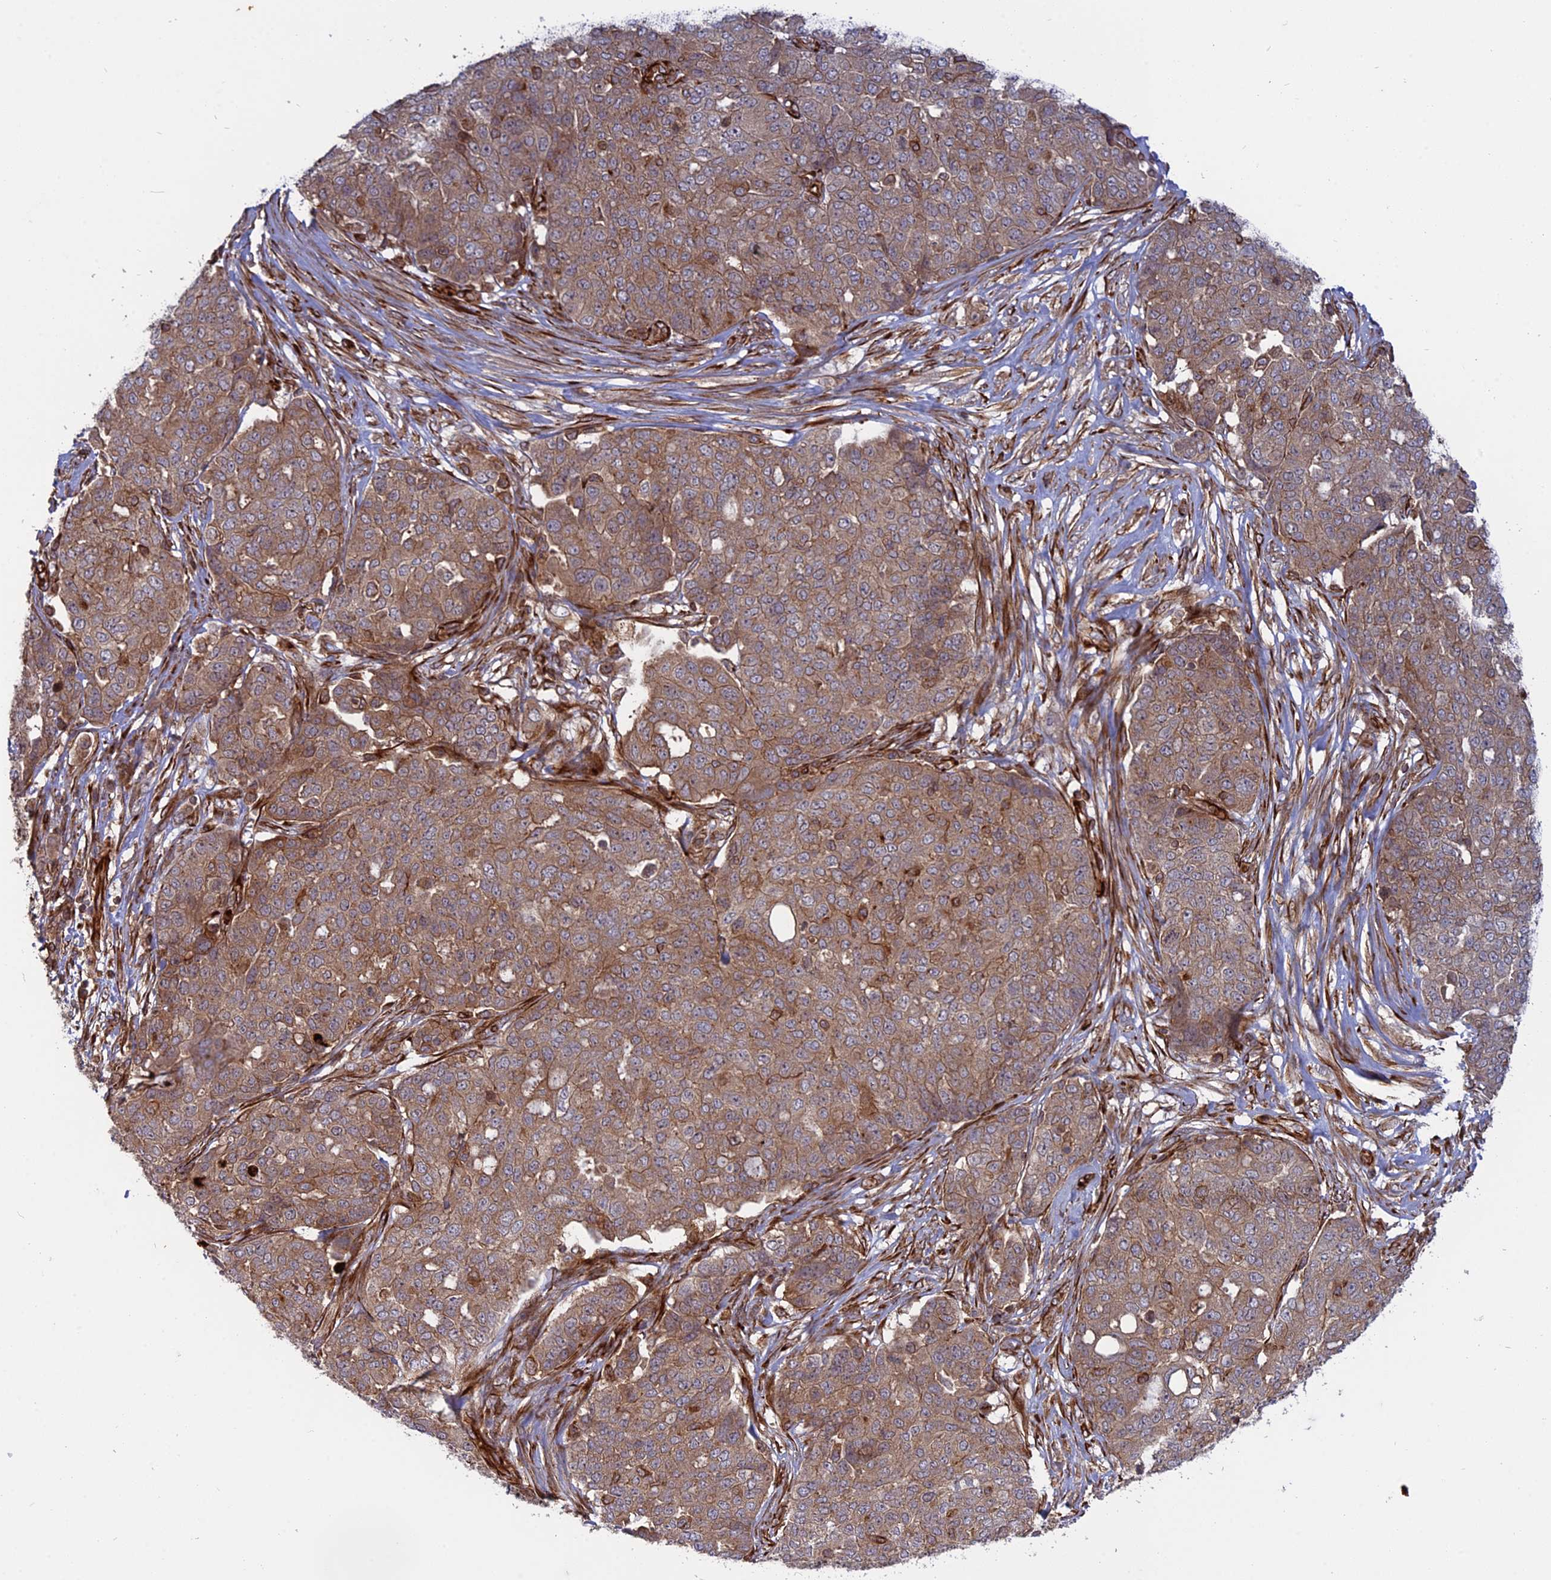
{"staining": {"intensity": "moderate", "quantity": ">75%", "location": "cytoplasmic/membranous"}, "tissue": "ovarian cancer", "cell_type": "Tumor cells", "image_type": "cancer", "snomed": [{"axis": "morphology", "description": "Cystadenocarcinoma, serous, NOS"}, {"axis": "topography", "description": "Soft tissue"}, {"axis": "topography", "description": "Ovary"}], "caption": "Approximately >75% of tumor cells in human serous cystadenocarcinoma (ovarian) reveal moderate cytoplasmic/membranous protein expression as visualized by brown immunohistochemical staining.", "gene": "PHLDB3", "patient": {"sex": "female", "age": 57}}